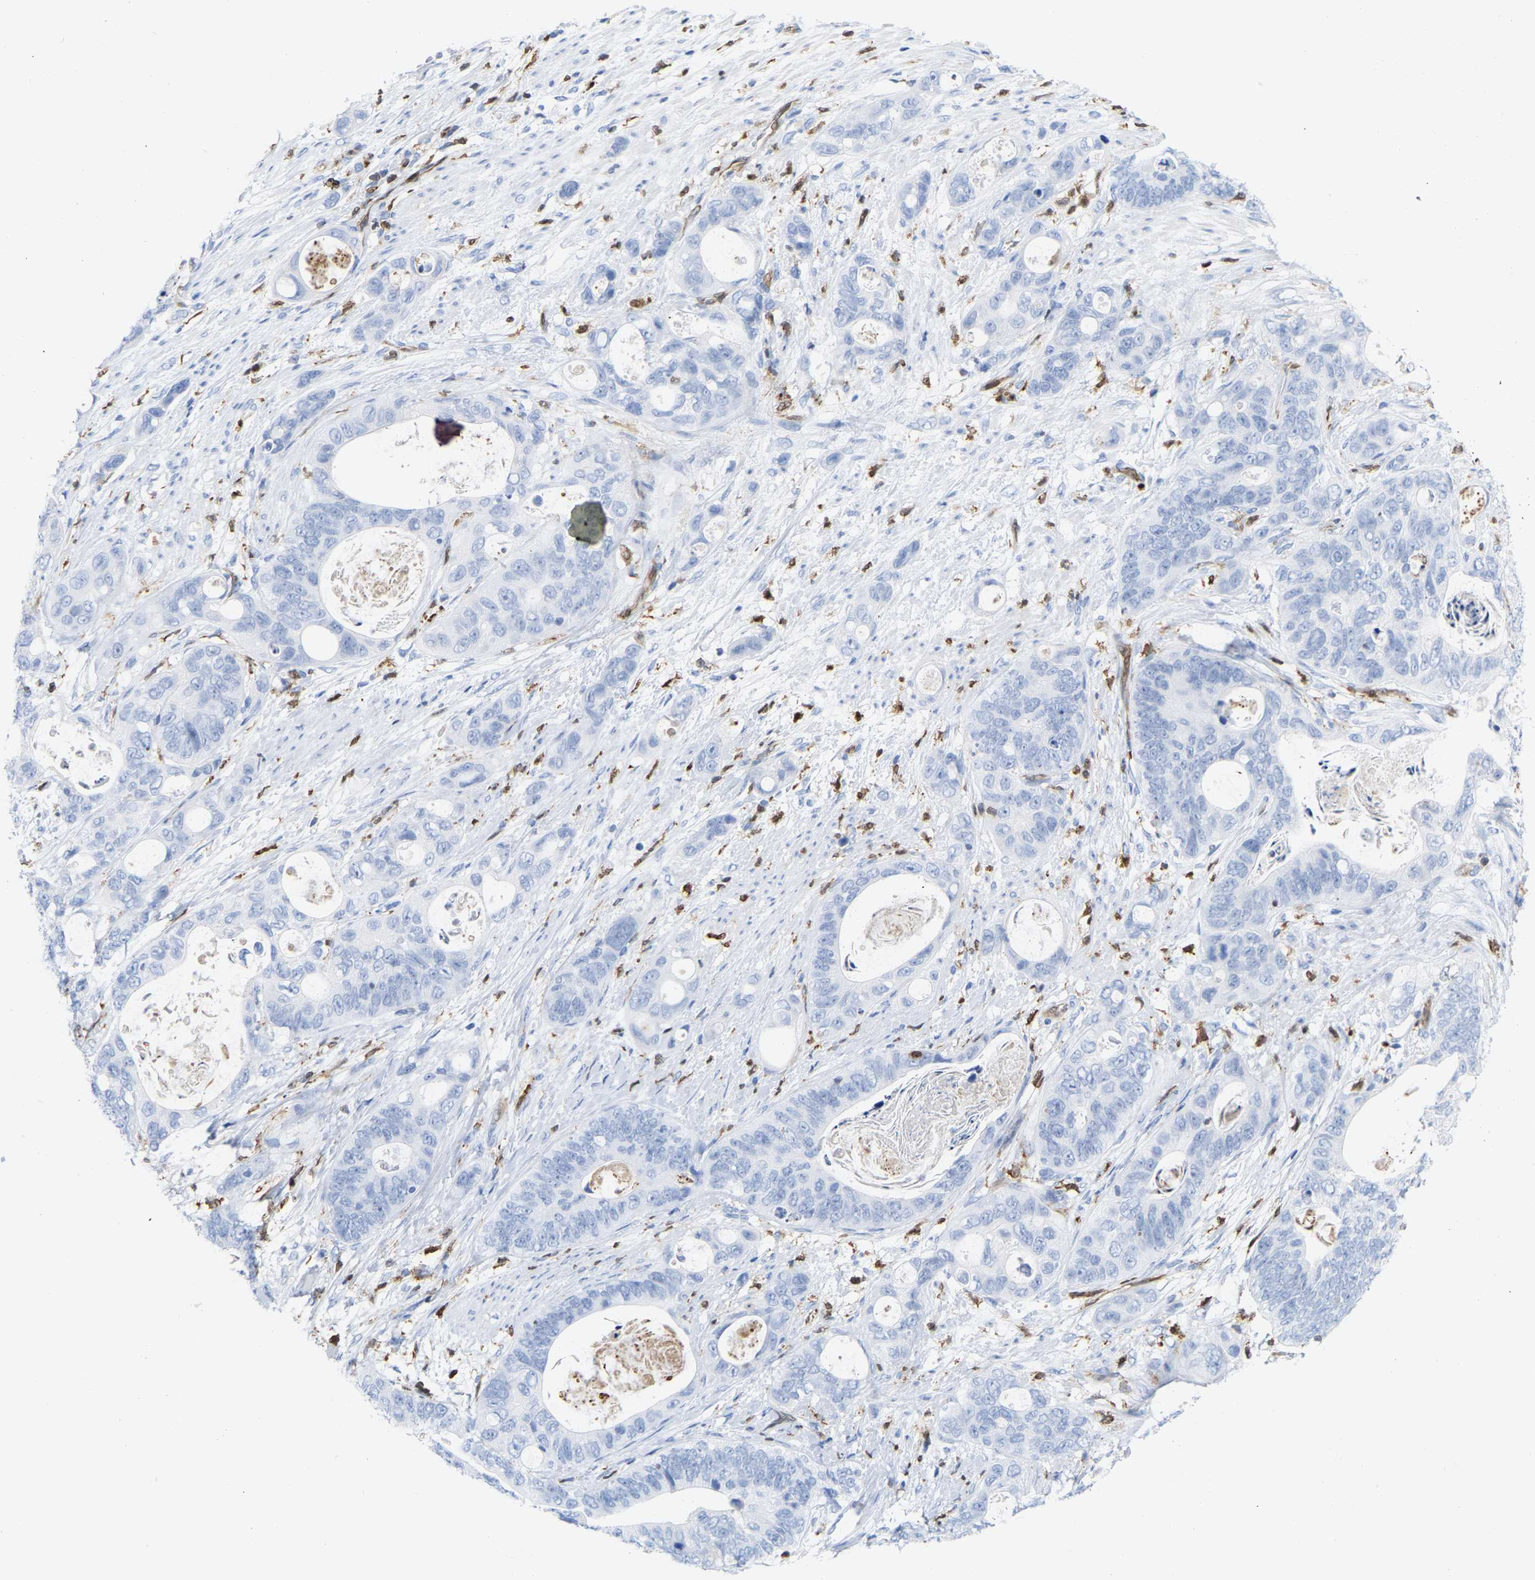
{"staining": {"intensity": "negative", "quantity": "none", "location": "none"}, "tissue": "stomach cancer", "cell_type": "Tumor cells", "image_type": "cancer", "snomed": [{"axis": "morphology", "description": "Normal tissue, NOS"}, {"axis": "morphology", "description": "Adenocarcinoma, NOS"}, {"axis": "topography", "description": "Stomach"}], "caption": "Stomach cancer (adenocarcinoma) was stained to show a protein in brown. There is no significant expression in tumor cells.", "gene": "GIMAP4", "patient": {"sex": "female", "age": 89}}